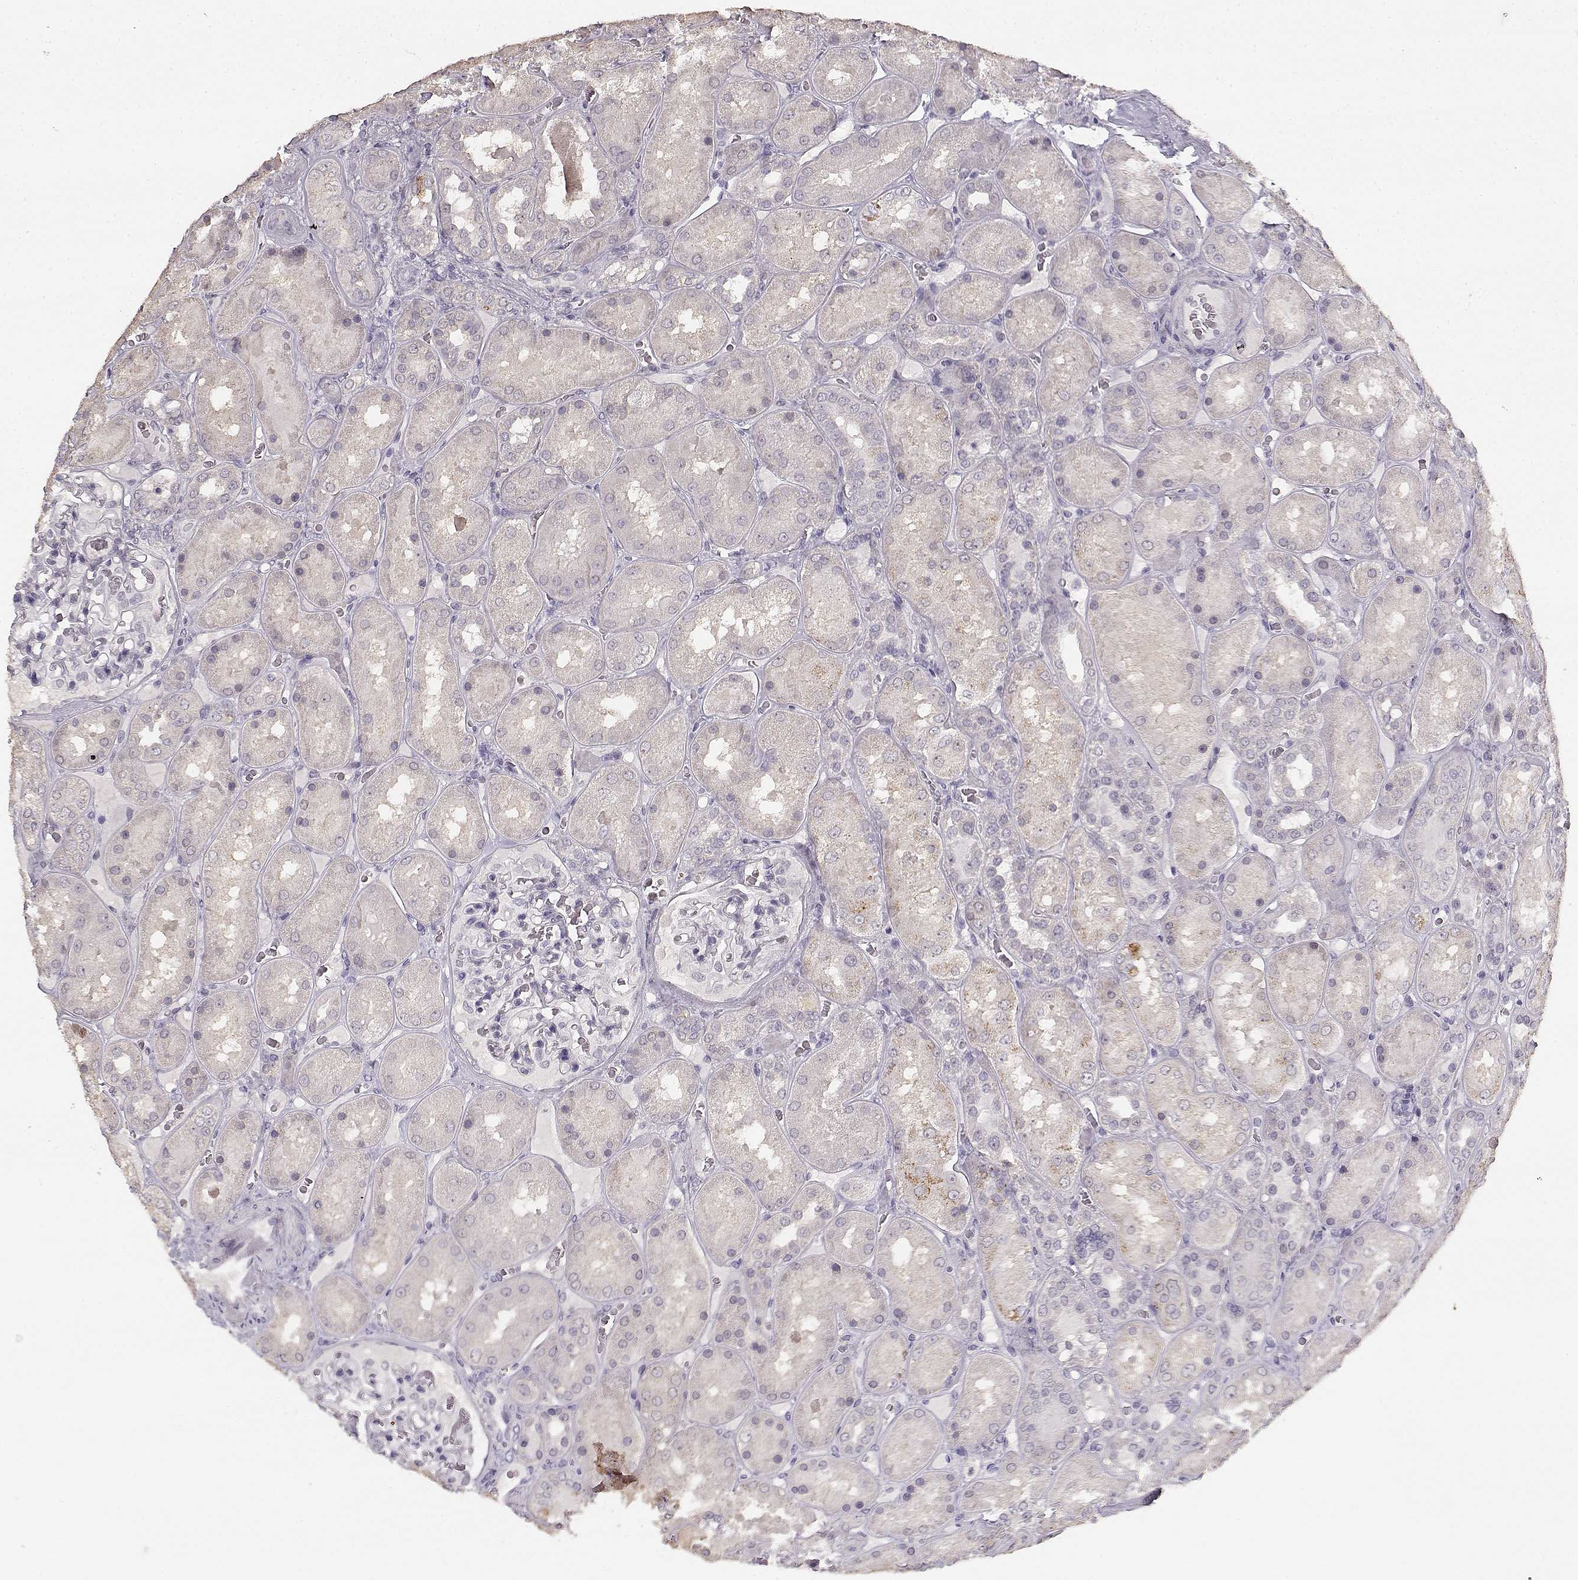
{"staining": {"intensity": "negative", "quantity": "none", "location": "none"}, "tissue": "kidney", "cell_type": "Cells in glomeruli", "image_type": "normal", "snomed": [{"axis": "morphology", "description": "Normal tissue, NOS"}, {"axis": "topography", "description": "Kidney"}], "caption": "Immunohistochemistry (IHC) histopathology image of unremarkable kidney stained for a protein (brown), which reveals no positivity in cells in glomeruli. (DAB (3,3'-diaminobenzidine) immunohistochemistry (IHC), high magnification).", "gene": "UROC1", "patient": {"sex": "male", "age": 73}}